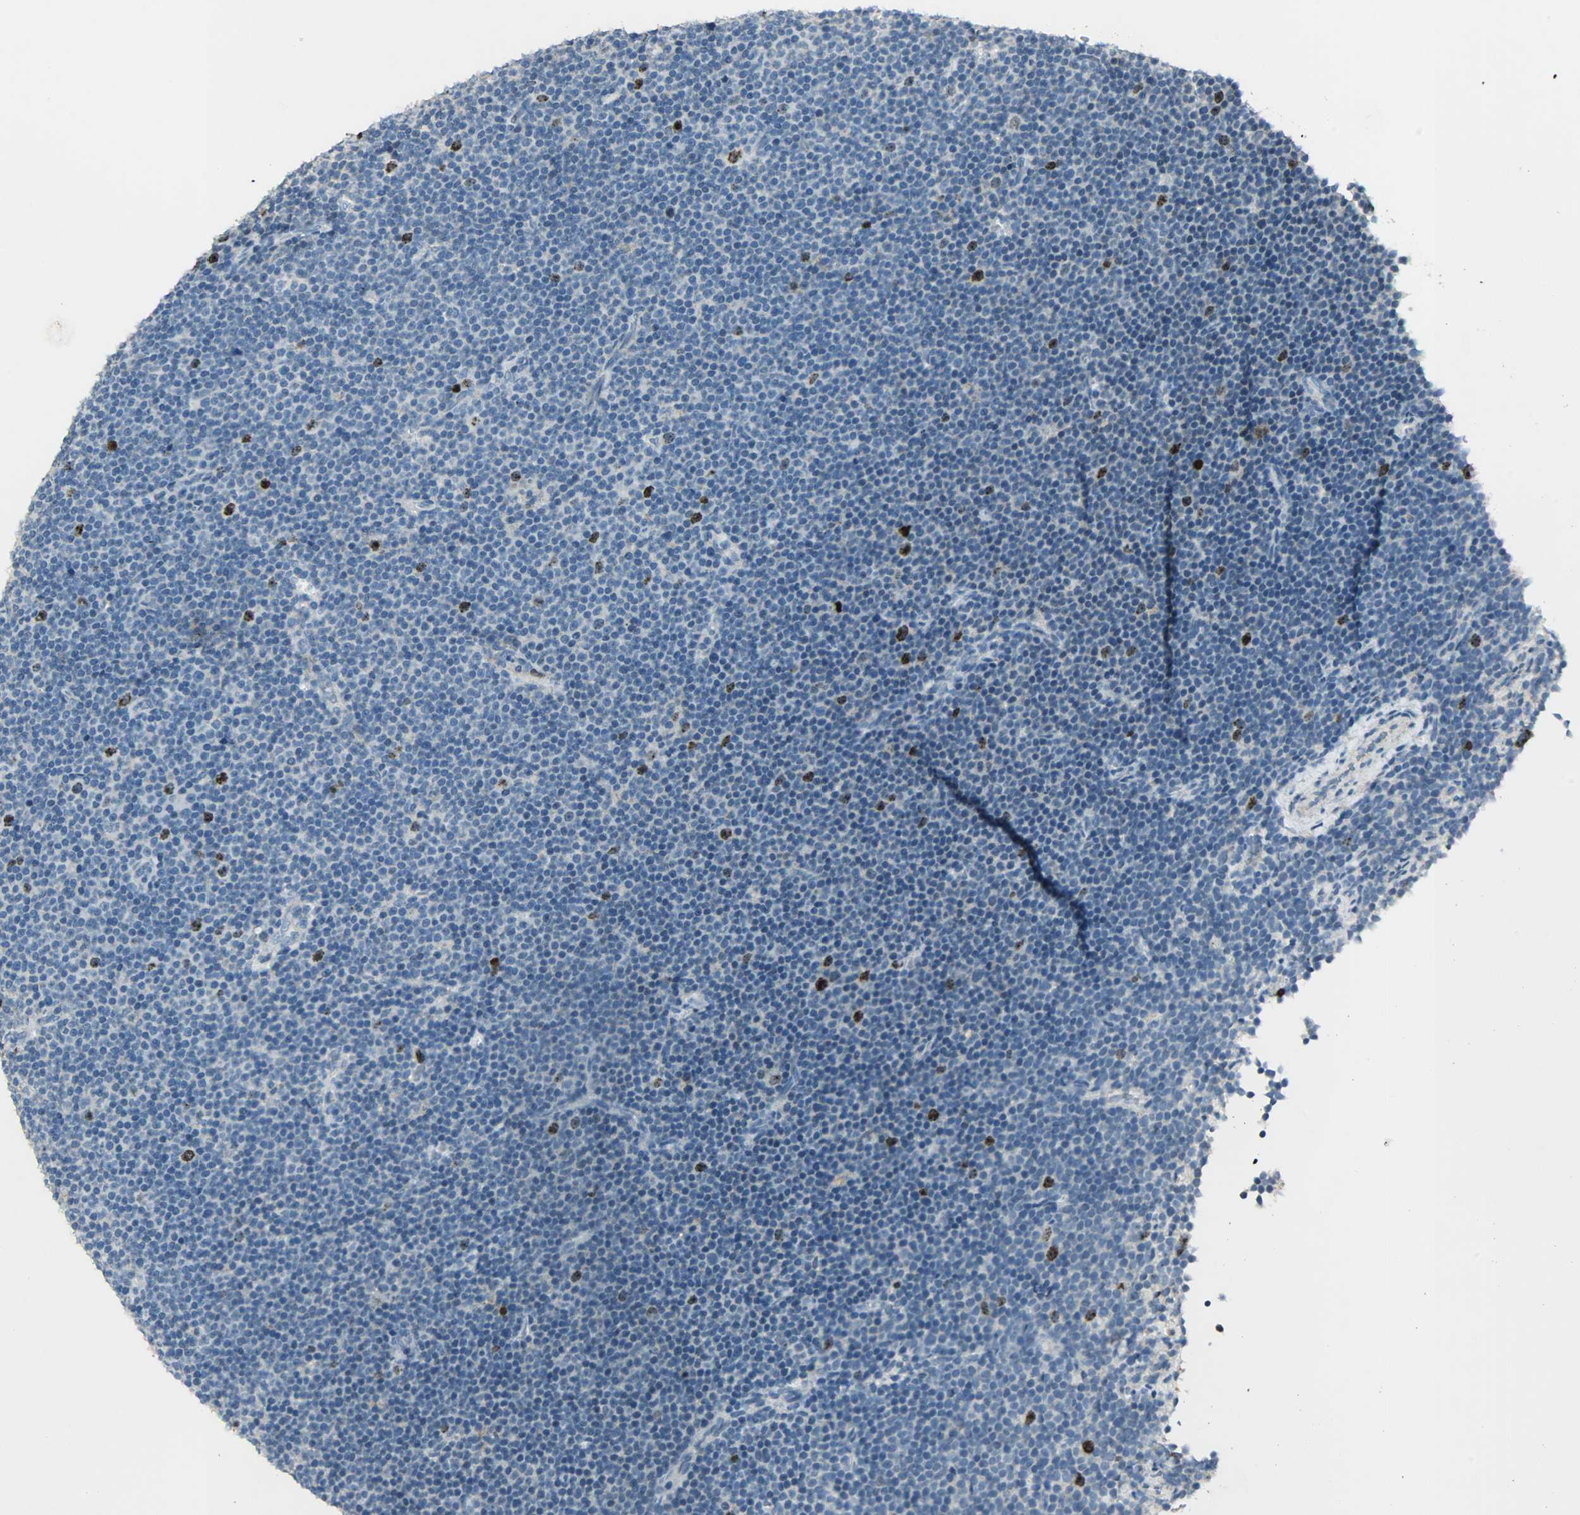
{"staining": {"intensity": "strong", "quantity": "<25%", "location": "nuclear"}, "tissue": "lymphoma", "cell_type": "Tumor cells", "image_type": "cancer", "snomed": [{"axis": "morphology", "description": "Malignant lymphoma, non-Hodgkin's type, Low grade"}, {"axis": "topography", "description": "Lymph node"}], "caption": "IHC of human lymphoma displays medium levels of strong nuclear positivity in approximately <25% of tumor cells.", "gene": "AURKB", "patient": {"sex": "female", "age": 67}}